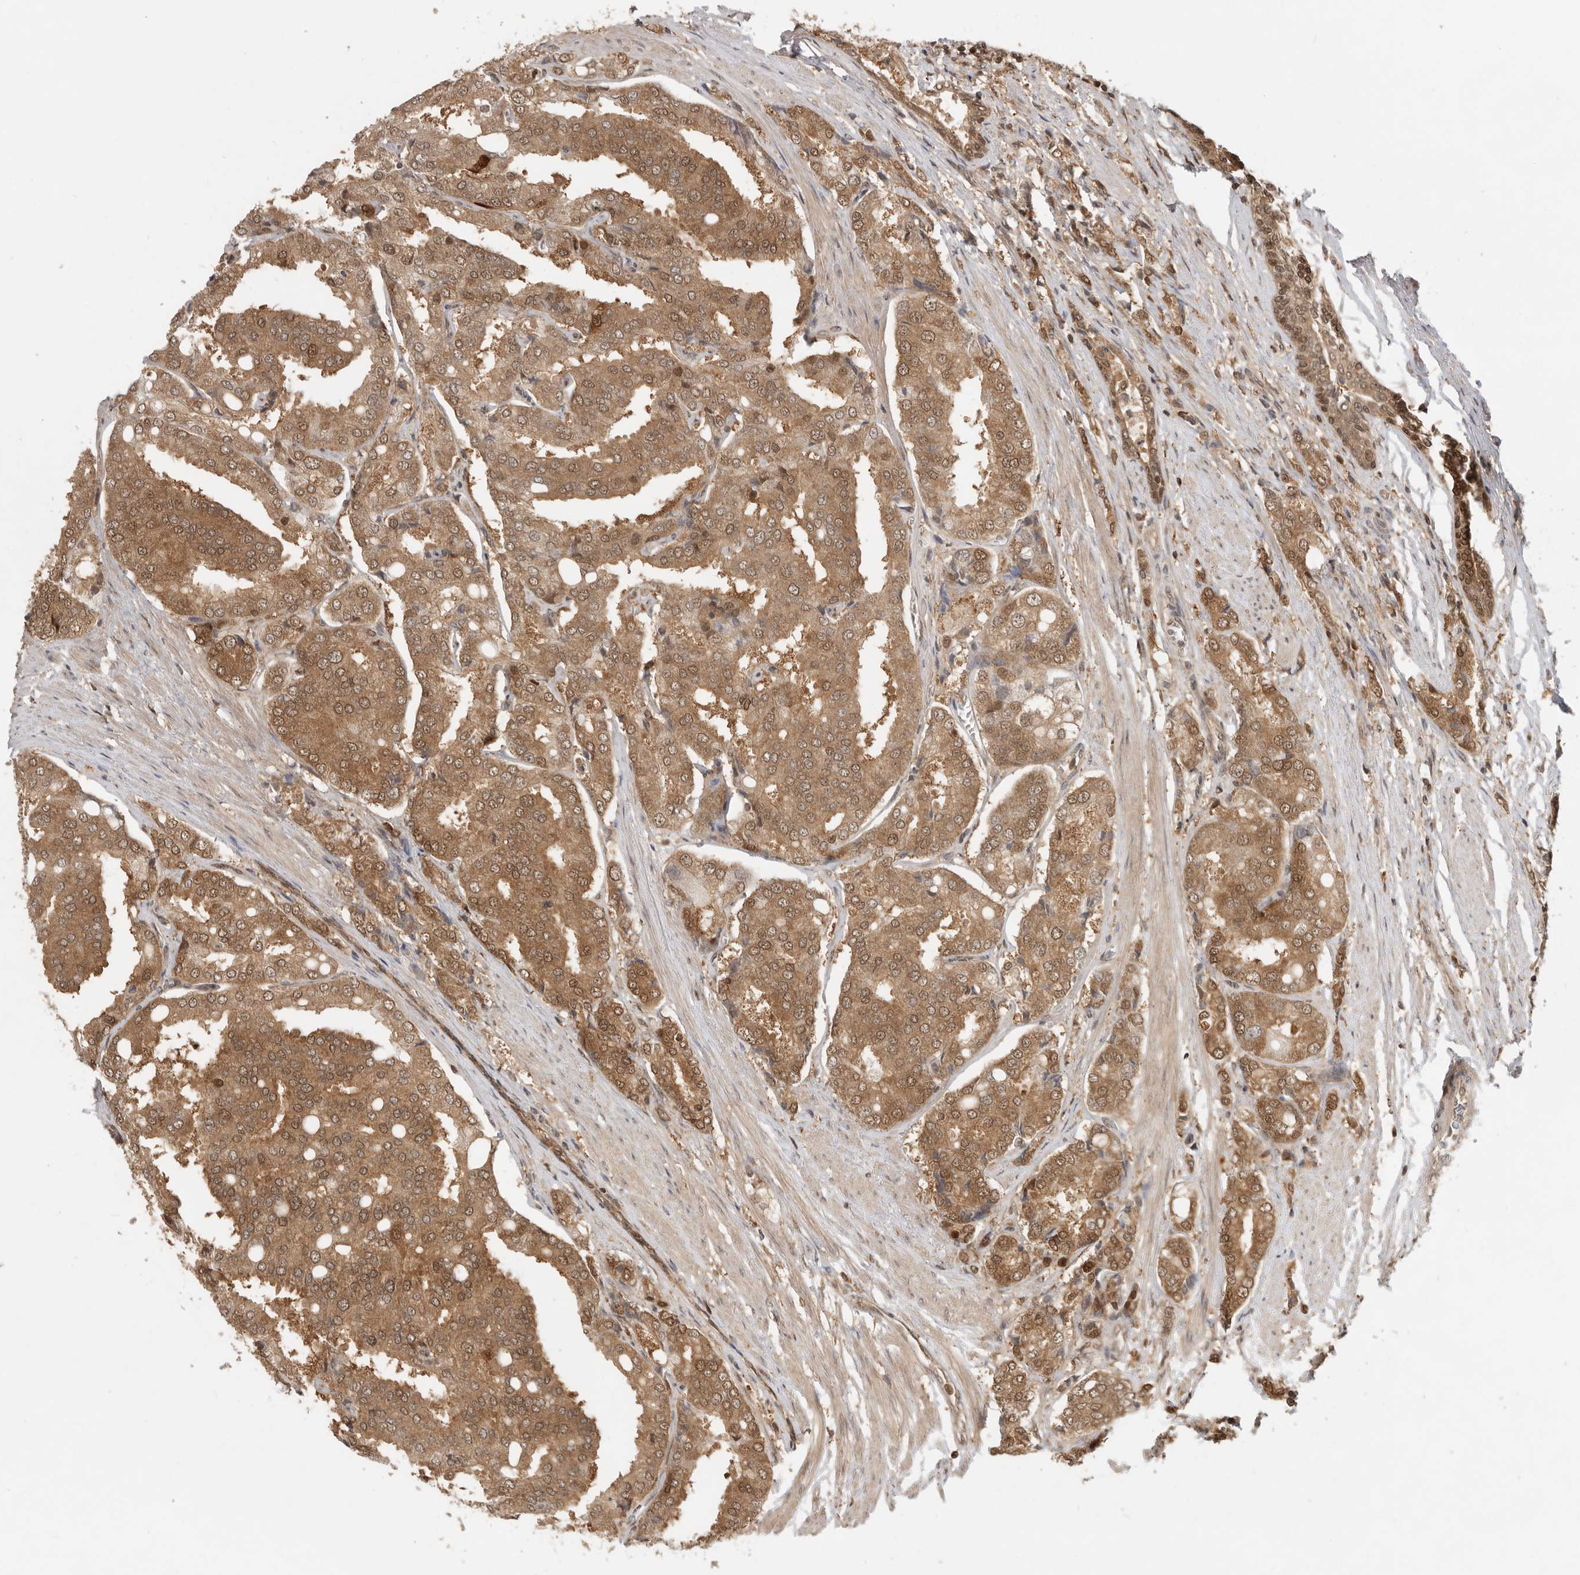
{"staining": {"intensity": "moderate", "quantity": ">75%", "location": "cytoplasmic/membranous,nuclear"}, "tissue": "prostate cancer", "cell_type": "Tumor cells", "image_type": "cancer", "snomed": [{"axis": "morphology", "description": "Adenocarcinoma, High grade"}, {"axis": "topography", "description": "Prostate"}], "caption": "Adenocarcinoma (high-grade) (prostate) stained for a protein shows moderate cytoplasmic/membranous and nuclear positivity in tumor cells.", "gene": "ADPRS", "patient": {"sex": "male", "age": 50}}